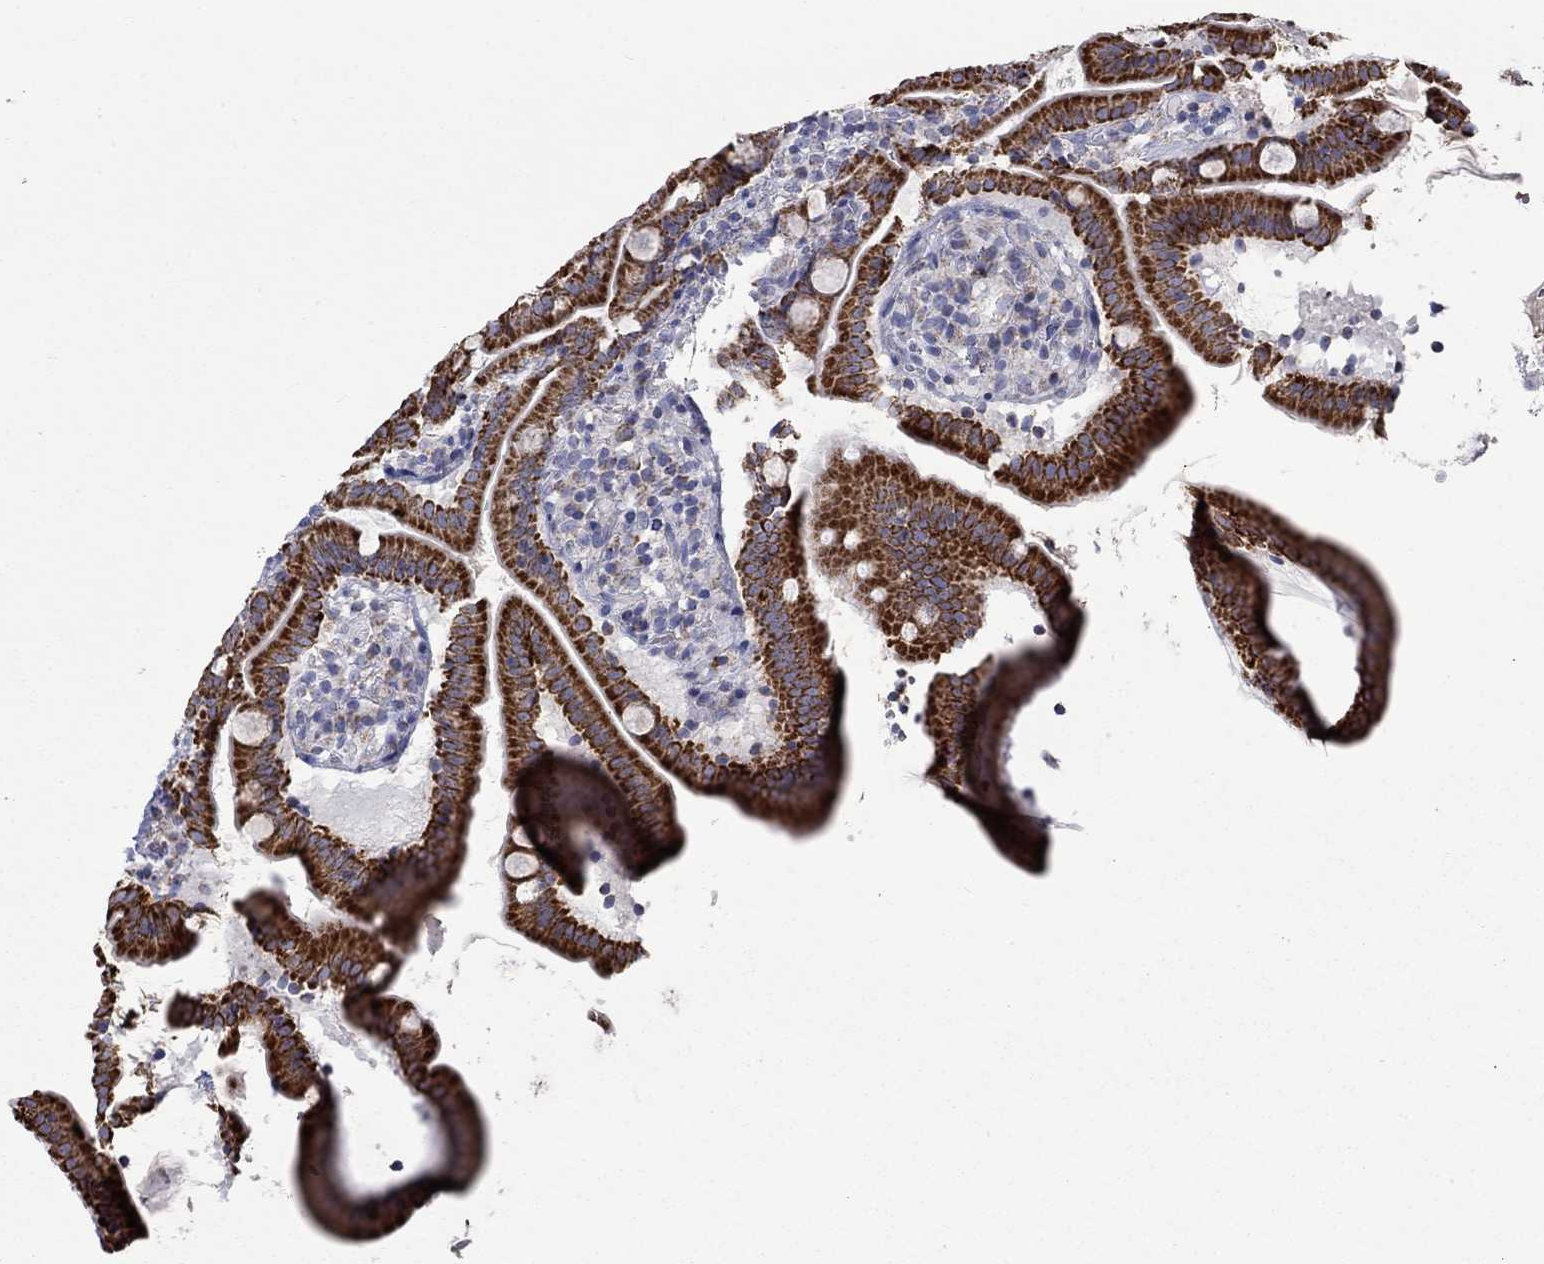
{"staining": {"intensity": "strong", "quantity": ">75%", "location": "cytoplasmic/membranous"}, "tissue": "duodenum", "cell_type": "Glandular cells", "image_type": "normal", "snomed": [{"axis": "morphology", "description": "Normal tissue, NOS"}, {"axis": "topography", "description": "Duodenum"}], "caption": "Unremarkable duodenum was stained to show a protein in brown. There is high levels of strong cytoplasmic/membranous expression in approximately >75% of glandular cells. (Brightfield microscopy of DAB IHC at high magnification).", "gene": "CISD1", "patient": {"sex": "female", "age": 67}}